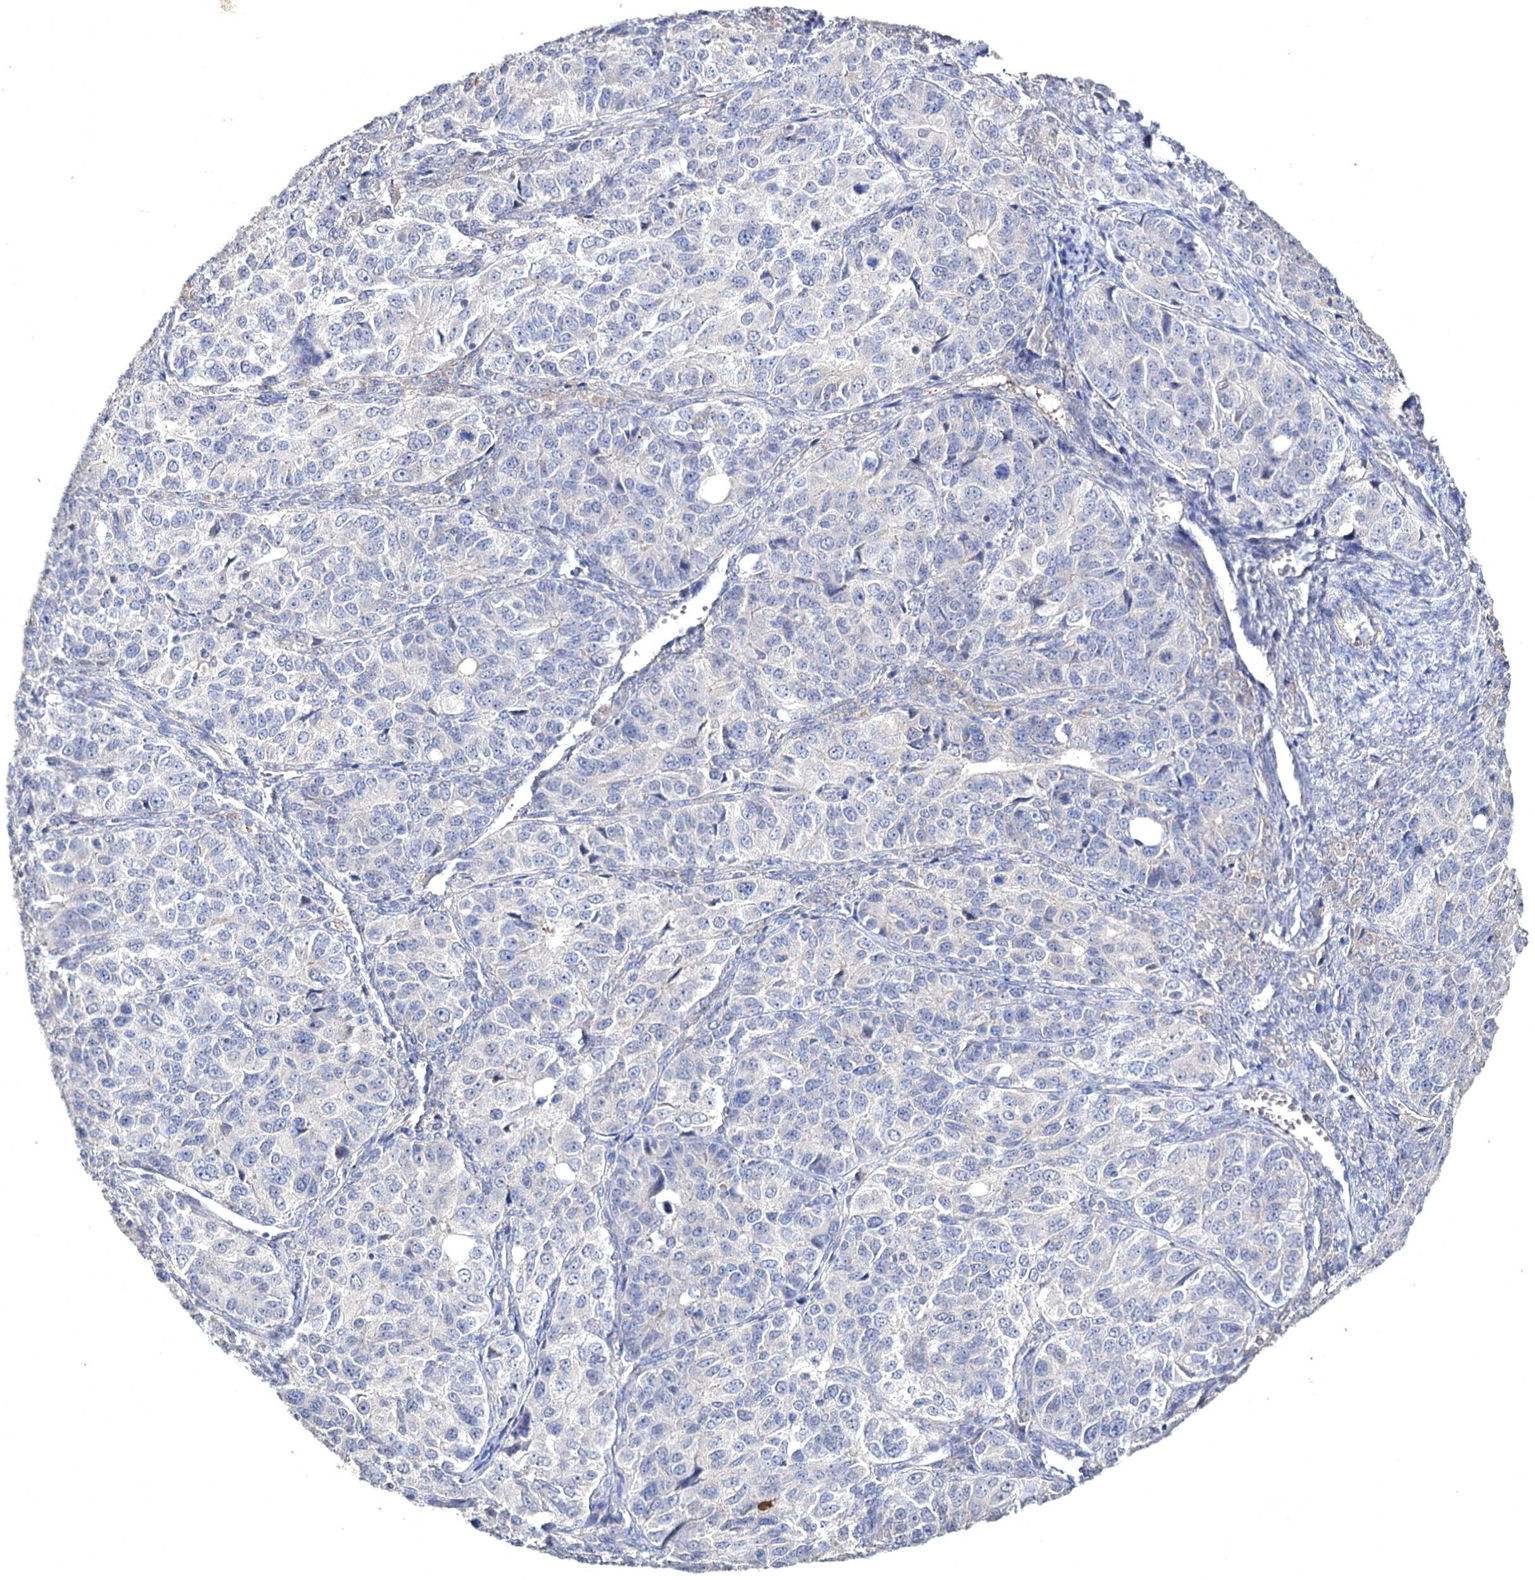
{"staining": {"intensity": "negative", "quantity": "none", "location": "none"}, "tissue": "ovarian cancer", "cell_type": "Tumor cells", "image_type": "cancer", "snomed": [{"axis": "morphology", "description": "Carcinoma, endometroid"}, {"axis": "topography", "description": "Ovary"}], "caption": "Photomicrograph shows no significant protein positivity in tumor cells of ovarian endometroid carcinoma.", "gene": "SEMA4G", "patient": {"sex": "female", "age": 51}}